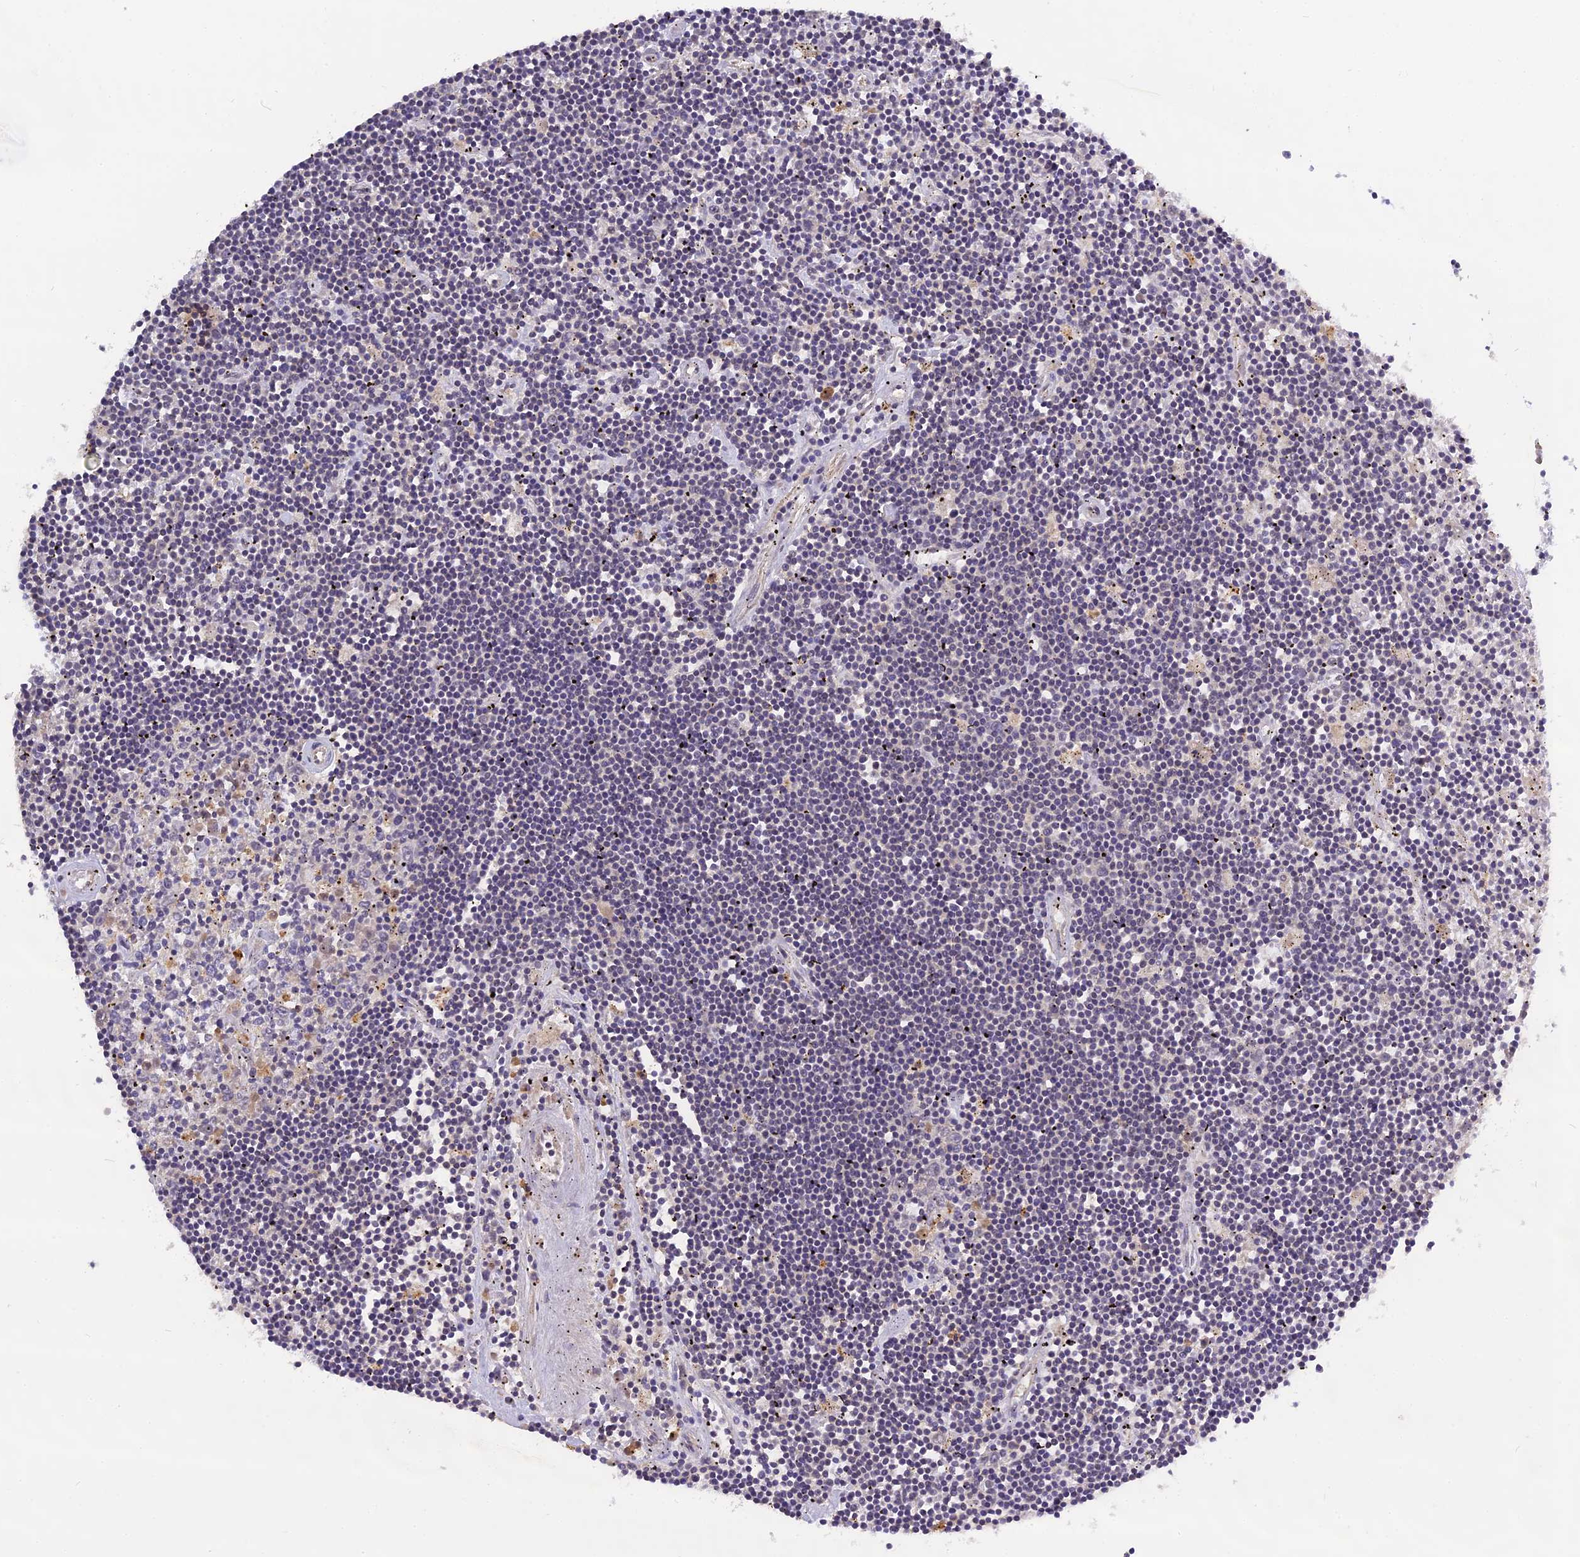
{"staining": {"intensity": "negative", "quantity": "none", "location": "none"}, "tissue": "lymphoma", "cell_type": "Tumor cells", "image_type": "cancer", "snomed": [{"axis": "morphology", "description": "Malignant lymphoma, non-Hodgkin's type, Low grade"}, {"axis": "topography", "description": "Spleen"}], "caption": "The IHC histopathology image has no significant expression in tumor cells of lymphoma tissue. (DAB (3,3'-diaminobenzidine) immunohistochemistry (IHC) visualized using brightfield microscopy, high magnification).", "gene": "FNIP2", "patient": {"sex": "male", "age": 76}}